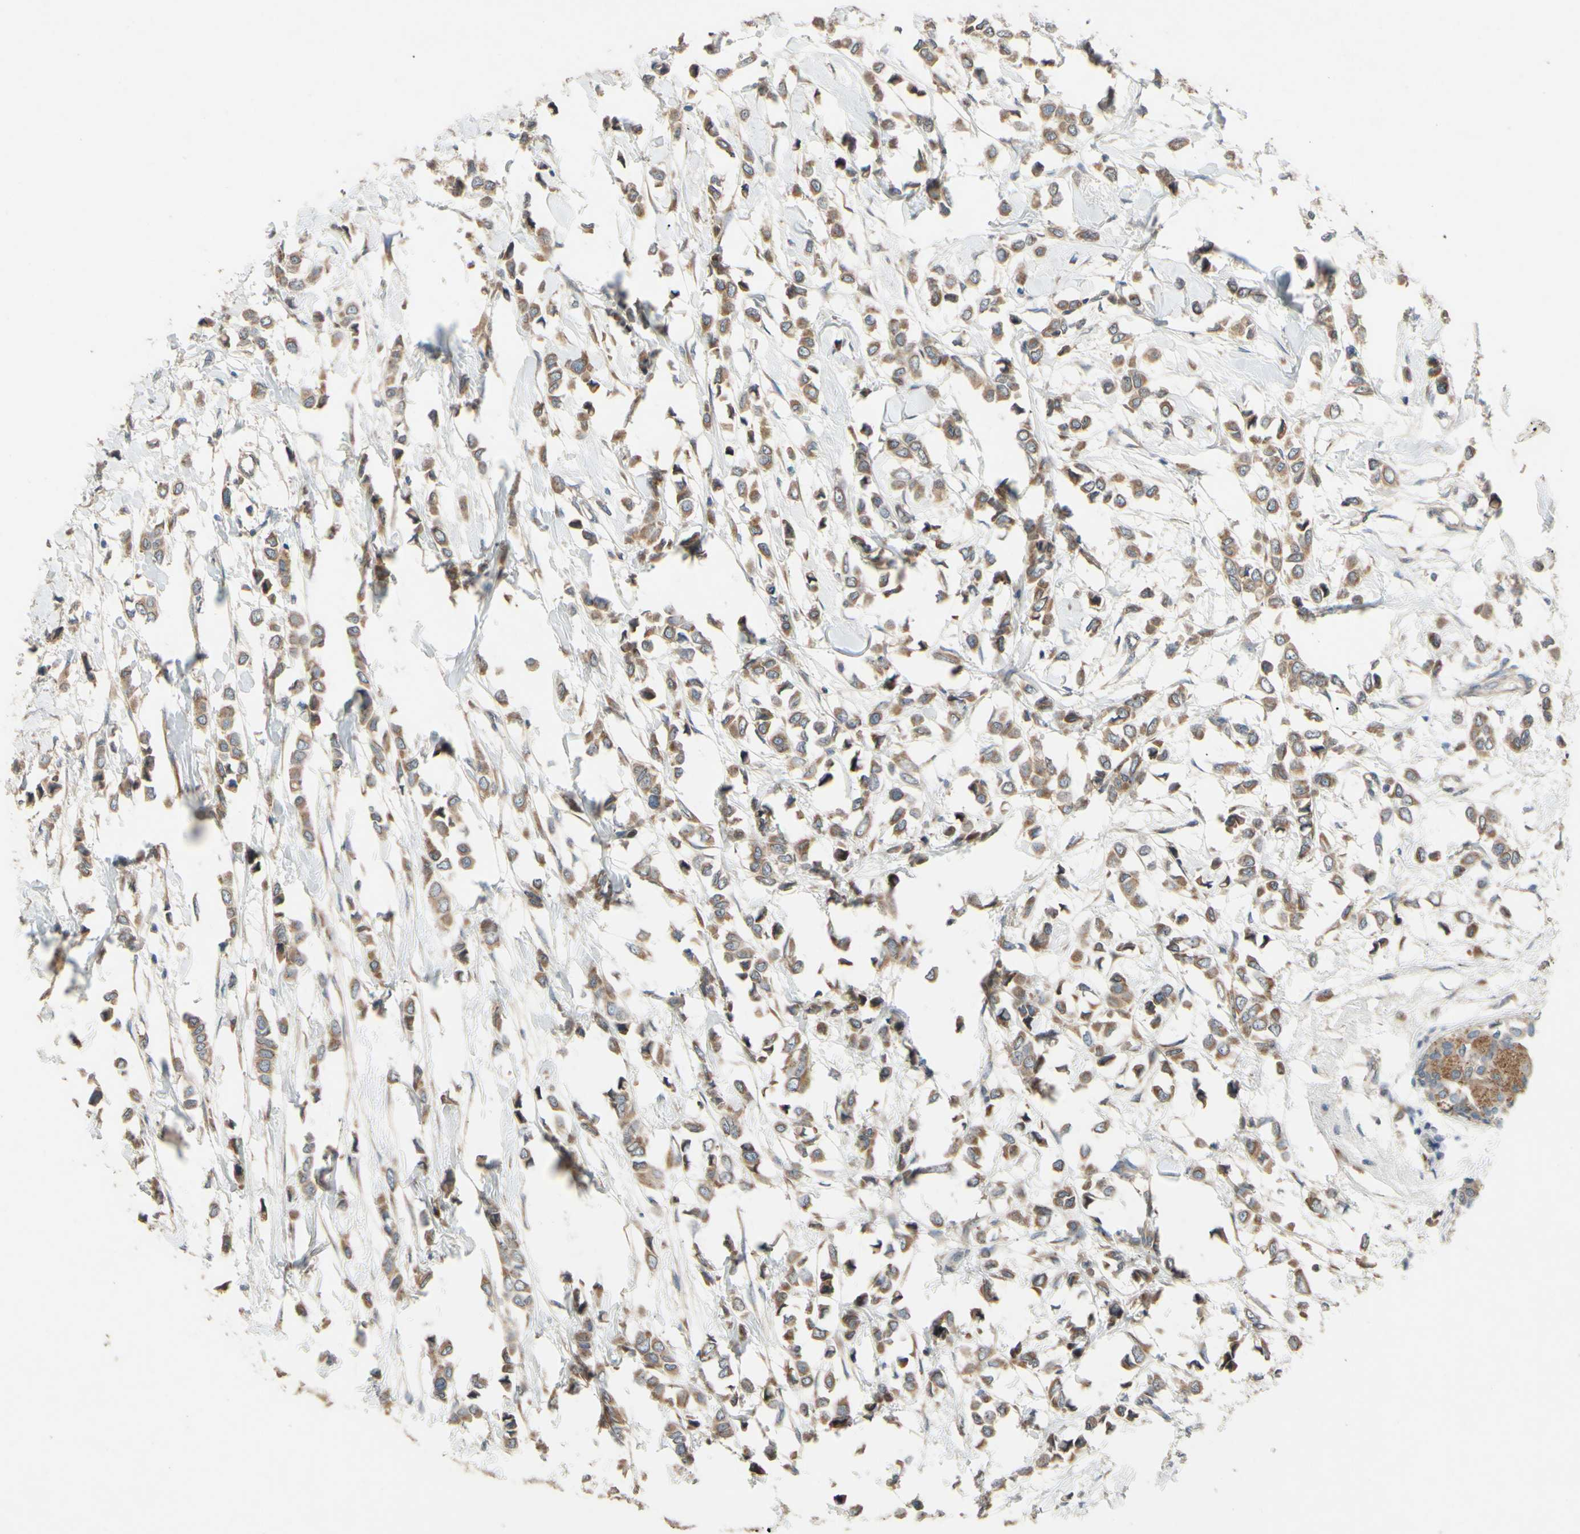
{"staining": {"intensity": "moderate", "quantity": ">75%", "location": "cytoplasmic/membranous"}, "tissue": "breast cancer", "cell_type": "Tumor cells", "image_type": "cancer", "snomed": [{"axis": "morphology", "description": "Lobular carcinoma"}, {"axis": "topography", "description": "Breast"}], "caption": "The photomicrograph exhibits immunohistochemical staining of breast cancer (lobular carcinoma). There is moderate cytoplasmic/membranous positivity is appreciated in about >75% of tumor cells.", "gene": "SPTLC1", "patient": {"sex": "female", "age": 51}}